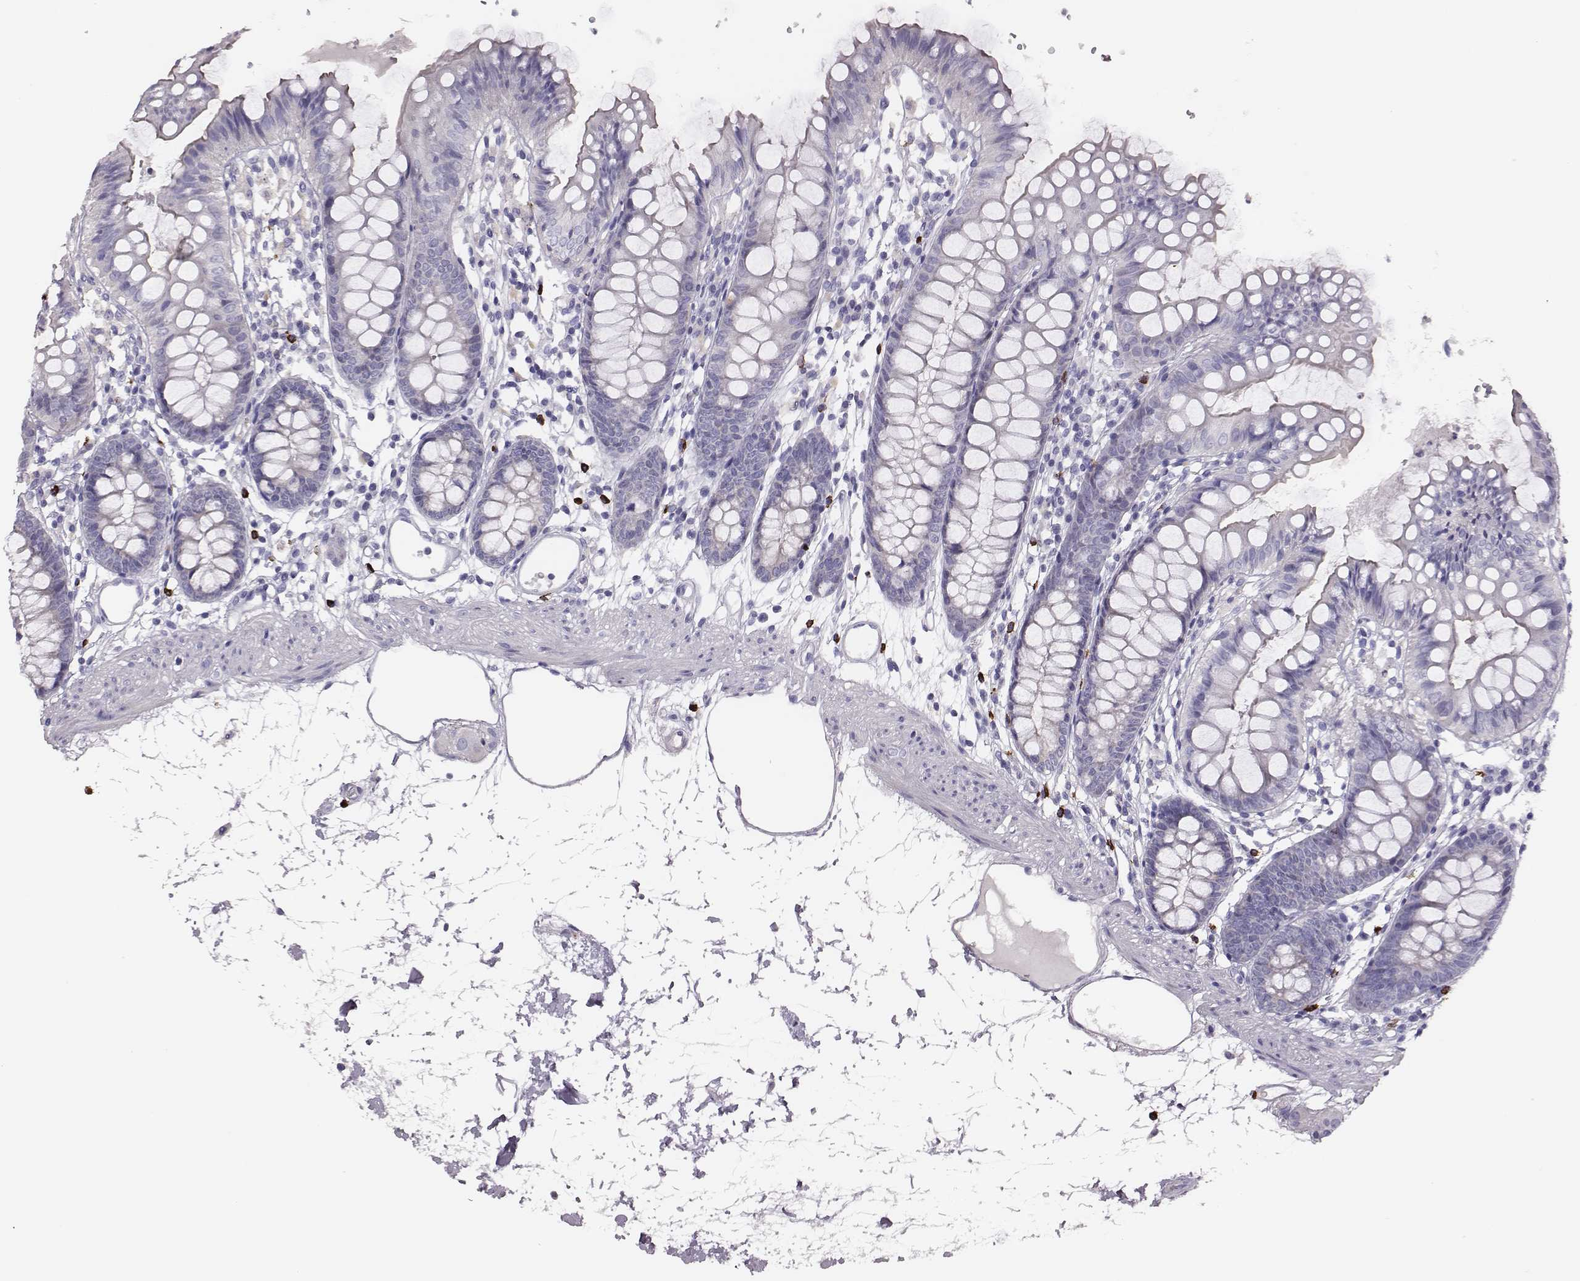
{"staining": {"intensity": "negative", "quantity": "none", "location": "none"}, "tissue": "colon", "cell_type": "Endothelial cells", "image_type": "normal", "snomed": [{"axis": "morphology", "description": "Normal tissue, NOS"}, {"axis": "topography", "description": "Colon"}], "caption": "IHC micrograph of normal colon: human colon stained with DAB demonstrates no significant protein staining in endothelial cells. (DAB (3,3'-diaminobenzidine) IHC visualized using brightfield microscopy, high magnification).", "gene": "P2RY10", "patient": {"sex": "female", "age": 84}}